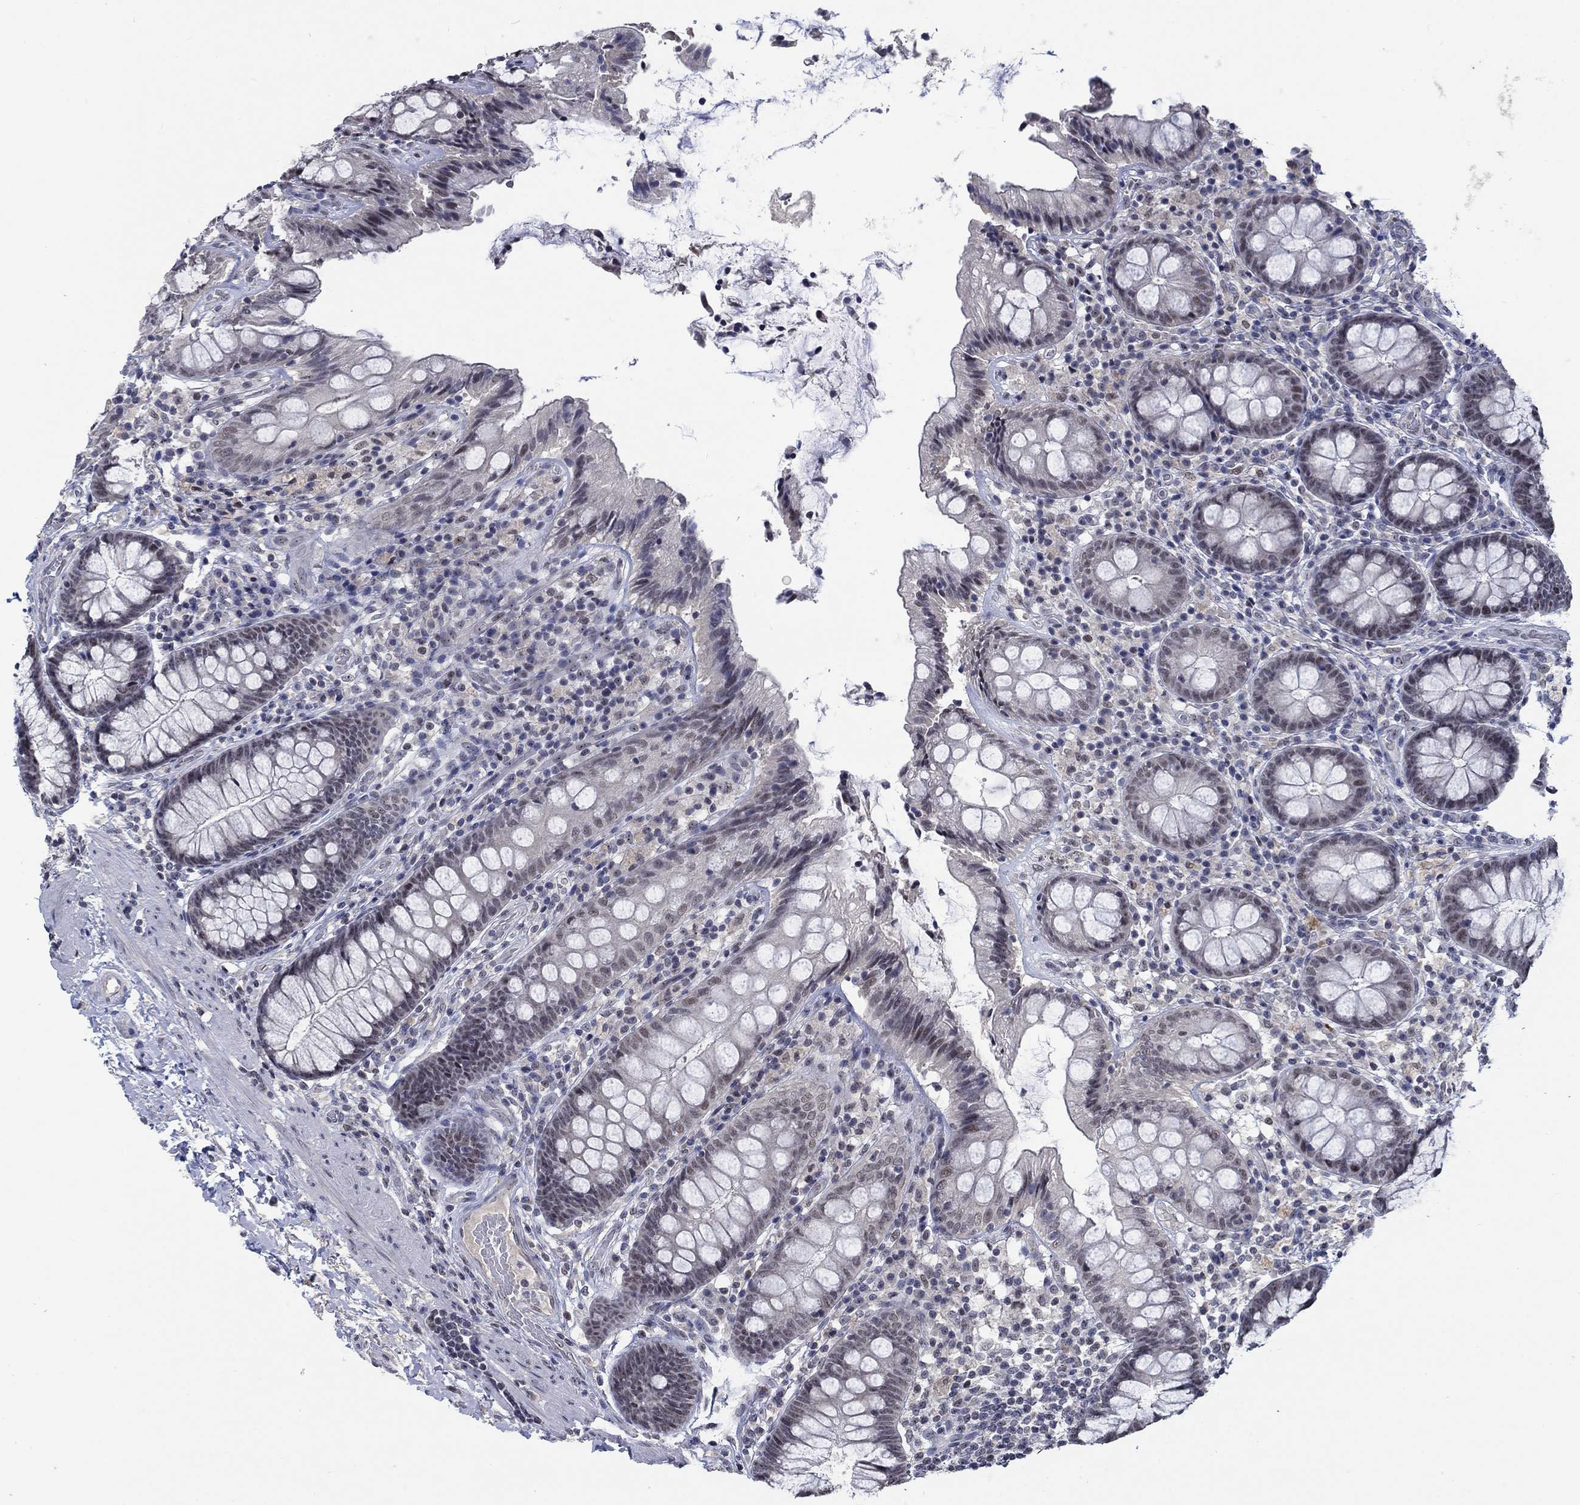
{"staining": {"intensity": "negative", "quantity": "none", "location": "none"}, "tissue": "colon", "cell_type": "Endothelial cells", "image_type": "normal", "snomed": [{"axis": "morphology", "description": "Normal tissue, NOS"}, {"axis": "topography", "description": "Colon"}], "caption": "This is an immunohistochemistry image of unremarkable human colon. There is no positivity in endothelial cells.", "gene": "HTN1", "patient": {"sex": "female", "age": 86}}